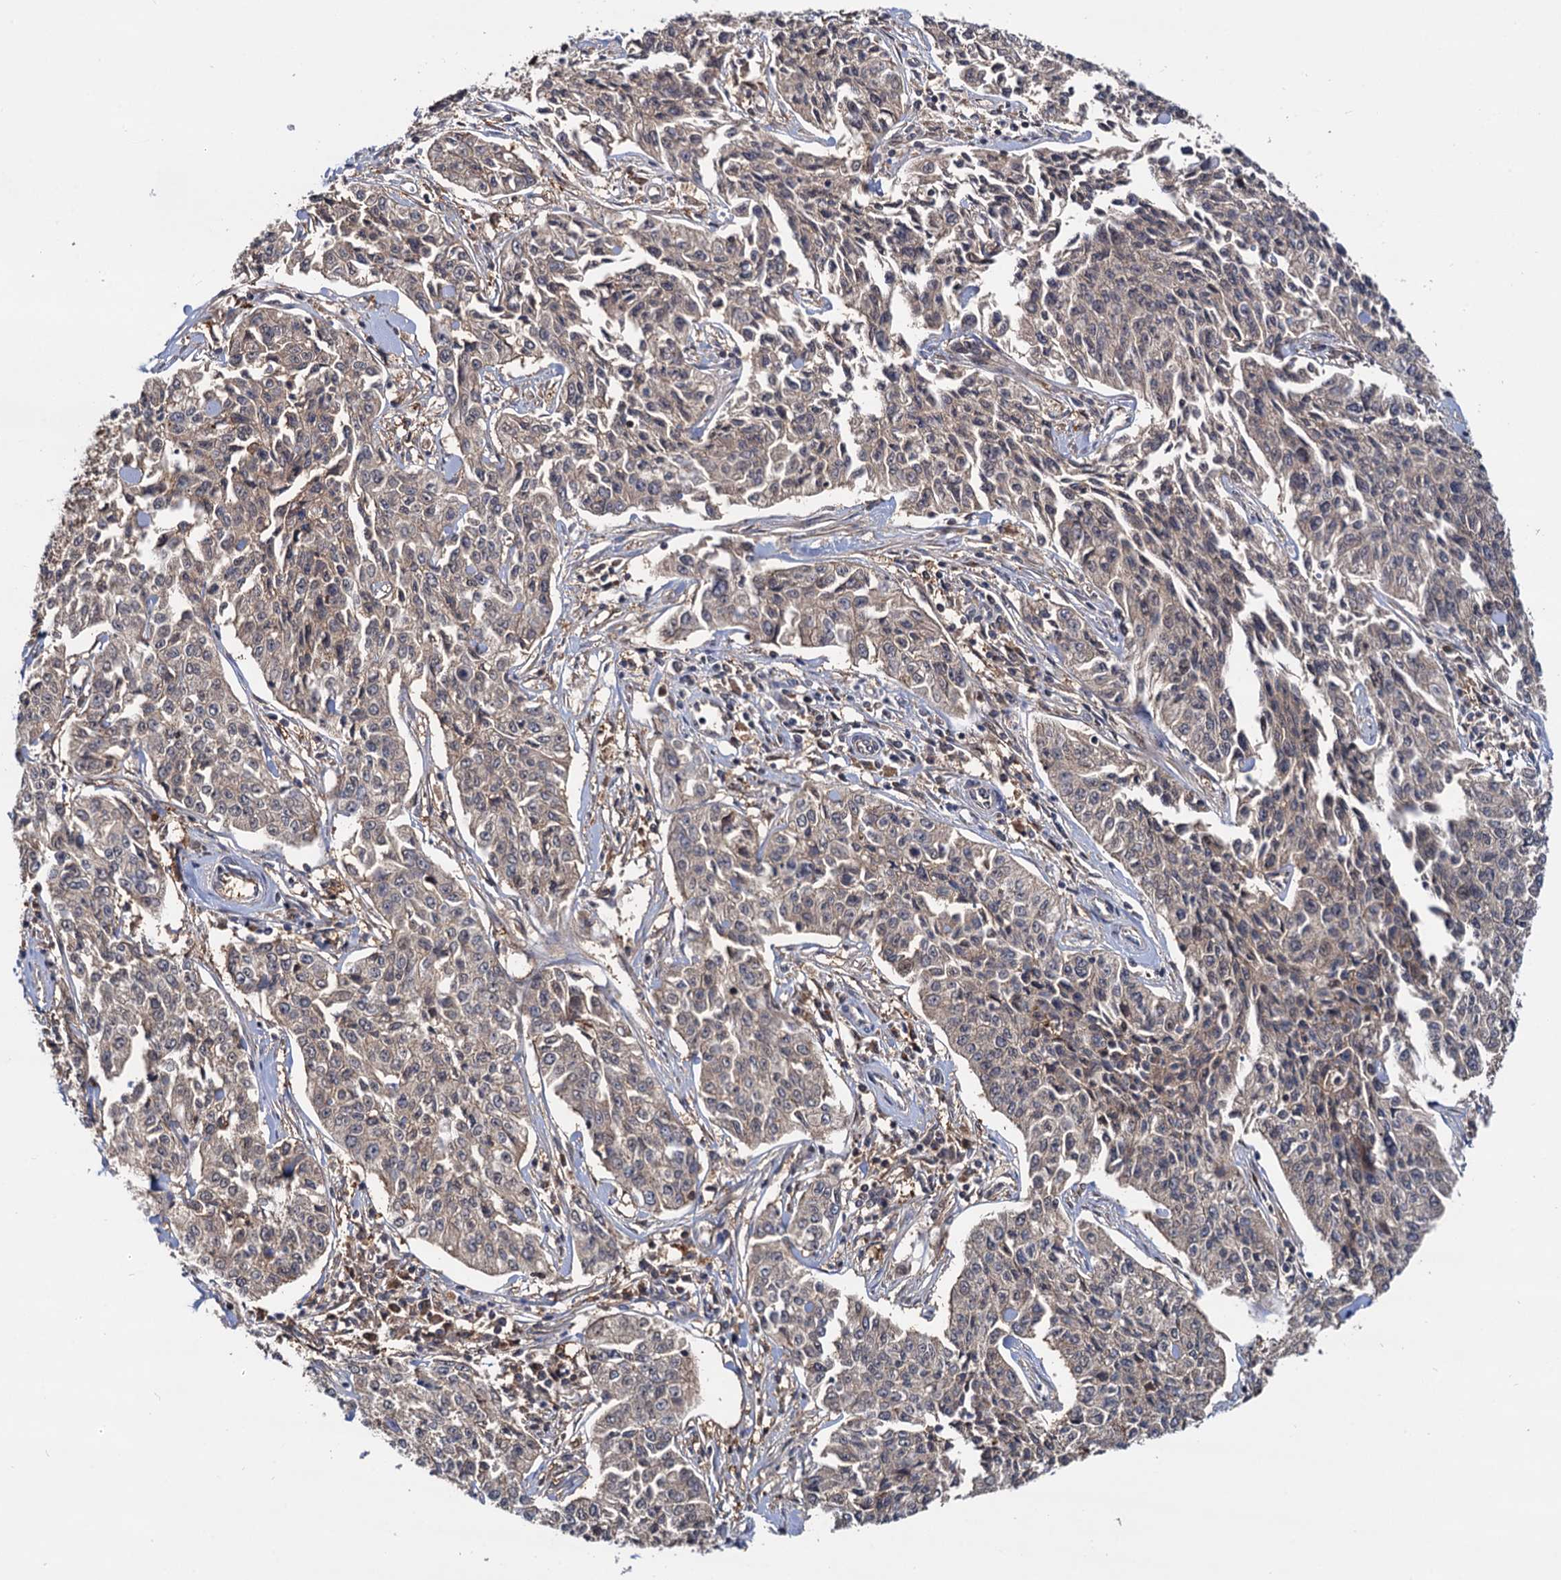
{"staining": {"intensity": "weak", "quantity": ">75%", "location": "cytoplasmic/membranous"}, "tissue": "cervical cancer", "cell_type": "Tumor cells", "image_type": "cancer", "snomed": [{"axis": "morphology", "description": "Squamous cell carcinoma, NOS"}, {"axis": "topography", "description": "Cervix"}], "caption": "Protein staining reveals weak cytoplasmic/membranous positivity in about >75% of tumor cells in cervical cancer (squamous cell carcinoma).", "gene": "SELENOP", "patient": {"sex": "female", "age": 35}}